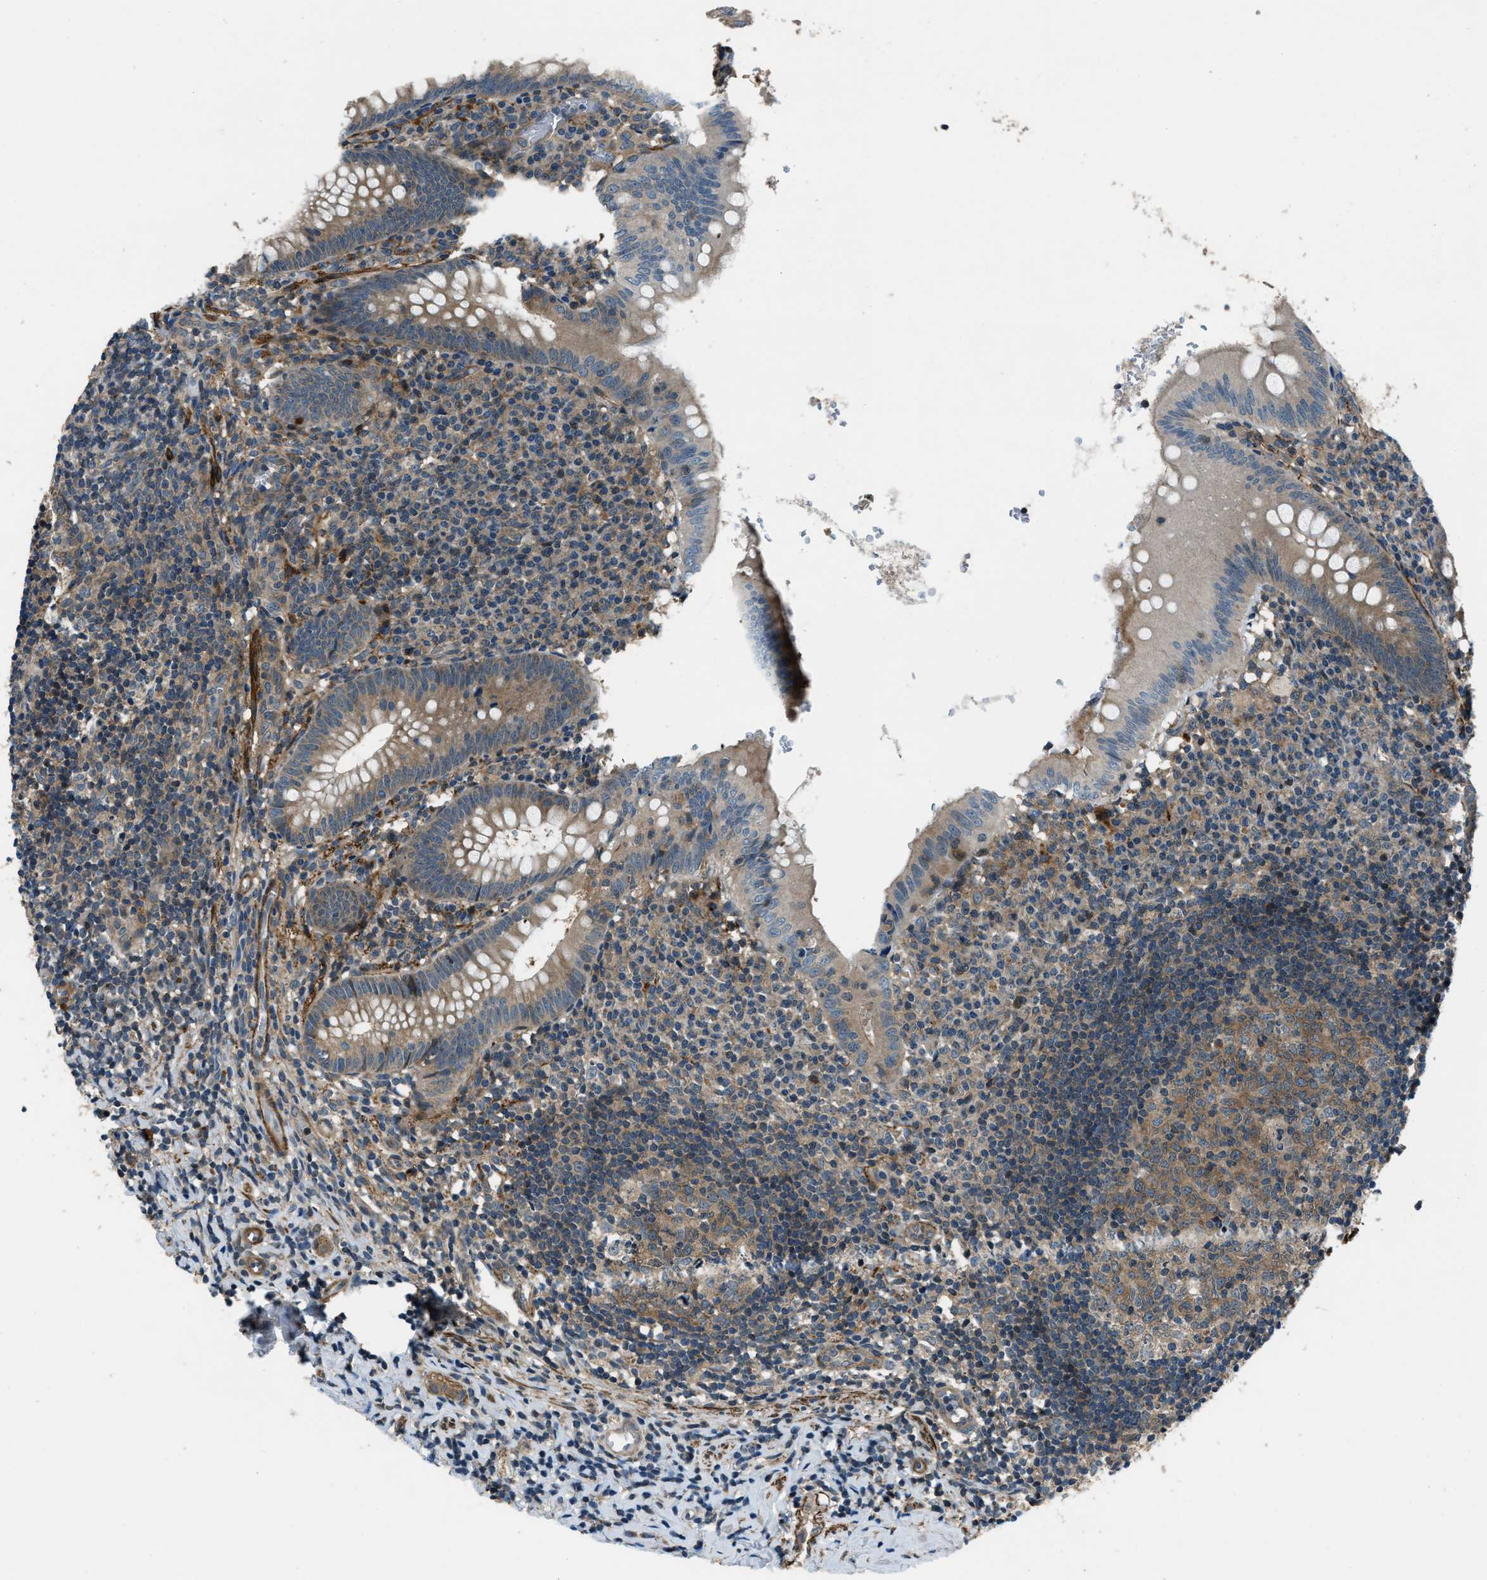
{"staining": {"intensity": "moderate", "quantity": ">75%", "location": "cytoplasmic/membranous"}, "tissue": "appendix", "cell_type": "Glandular cells", "image_type": "normal", "snomed": [{"axis": "morphology", "description": "Normal tissue, NOS"}, {"axis": "topography", "description": "Appendix"}], "caption": "Appendix was stained to show a protein in brown. There is medium levels of moderate cytoplasmic/membranous expression in about >75% of glandular cells. (Stains: DAB in brown, nuclei in blue, Microscopy: brightfield microscopy at high magnification).", "gene": "NUDCD3", "patient": {"sex": "male", "age": 8}}